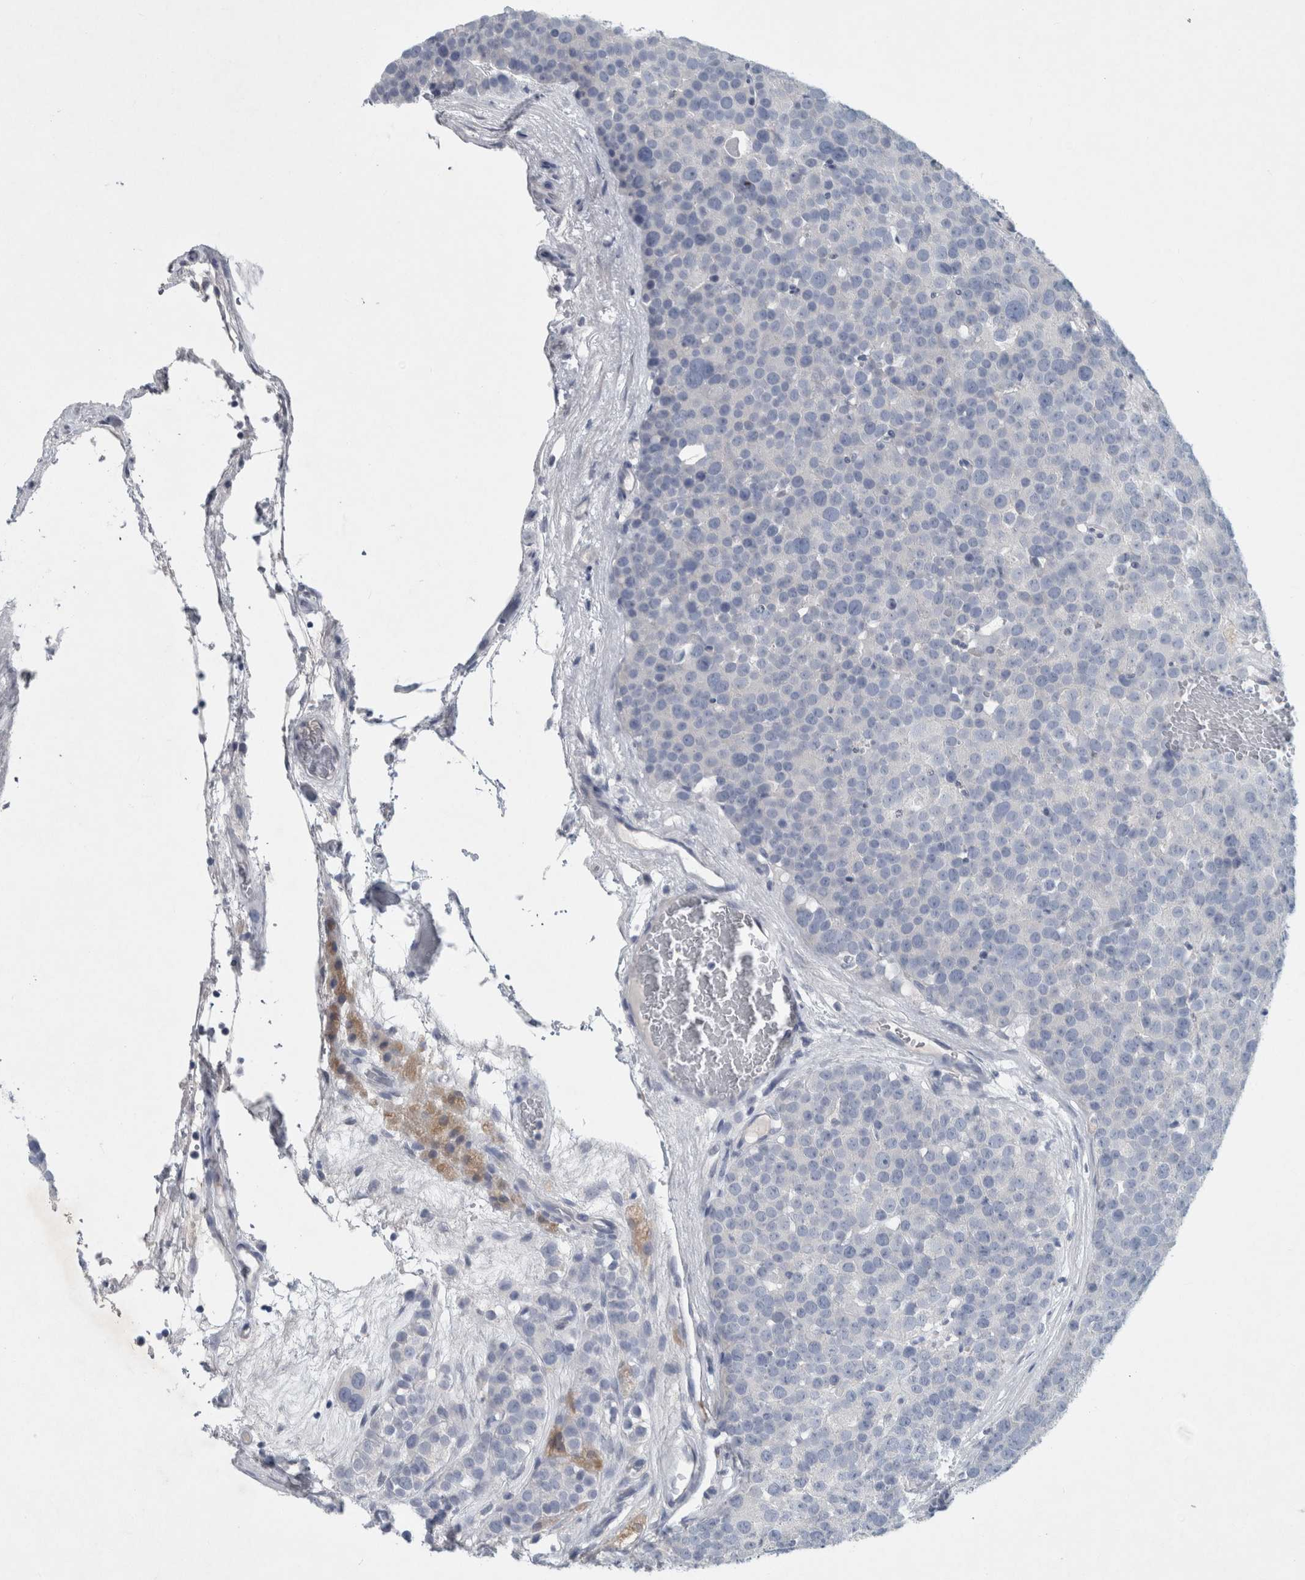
{"staining": {"intensity": "negative", "quantity": "none", "location": "none"}, "tissue": "testis cancer", "cell_type": "Tumor cells", "image_type": "cancer", "snomed": [{"axis": "morphology", "description": "Seminoma, NOS"}, {"axis": "topography", "description": "Testis"}], "caption": "Seminoma (testis) was stained to show a protein in brown. There is no significant staining in tumor cells.", "gene": "FAM83H", "patient": {"sex": "male", "age": 71}}